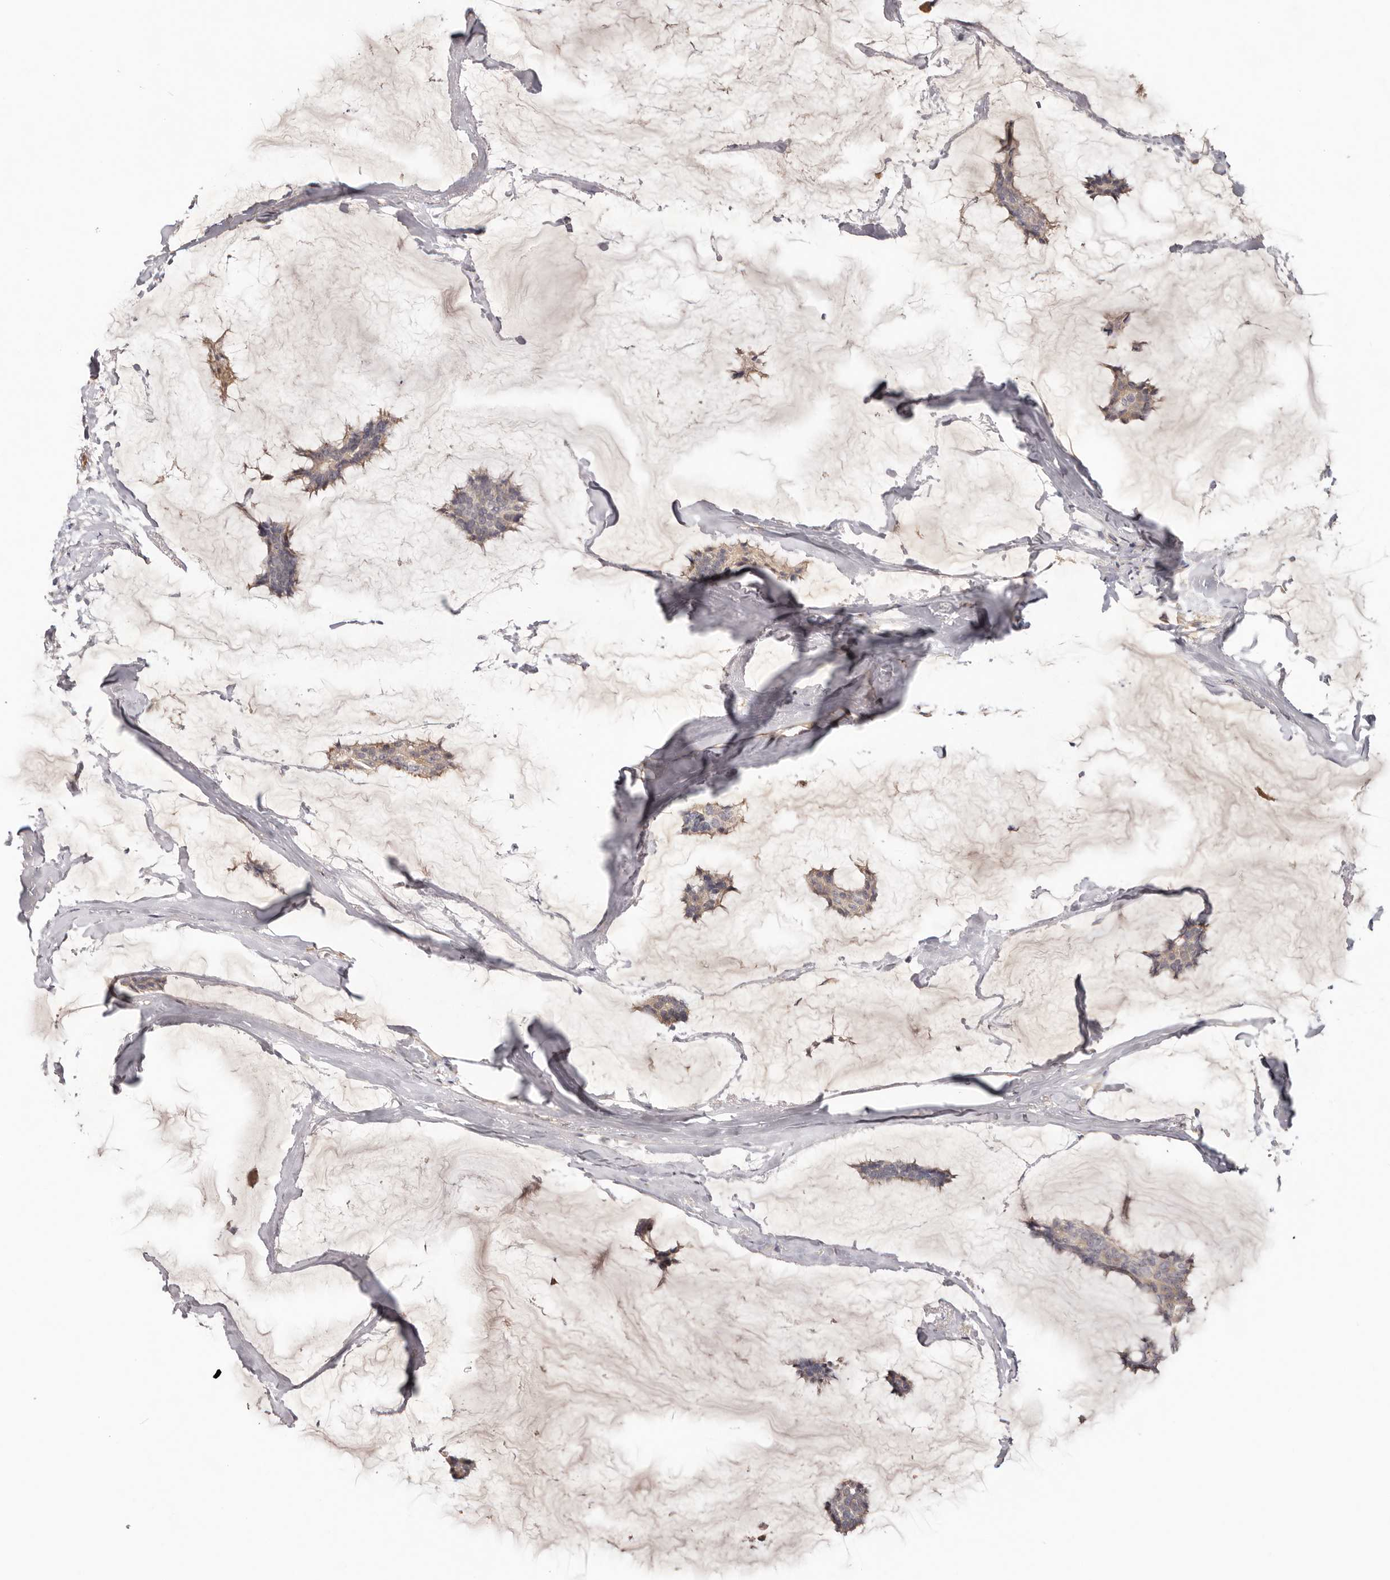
{"staining": {"intensity": "weak", "quantity": "25%-75%", "location": "cytoplasmic/membranous"}, "tissue": "breast cancer", "cell_type": "Tumor cells", "image_type": "cancer", "snomed": [{"axis": "morphology", "description": "Duct carcinoma"}, {"axis": "topography", "description": "Breast"}], "caption": "Protein expression analysis of invasive ductal carcinoma (breast) reveals weak cytoplasmic/membranous positivity in approximately 25%-75% of tumor cells. Using DAB (brown) and hematoxylin (blue) stains, captured at high magnification using brightfield microscopy.", "gene": "CCDC190", "patient": {"sex": "female", "age": 93}}